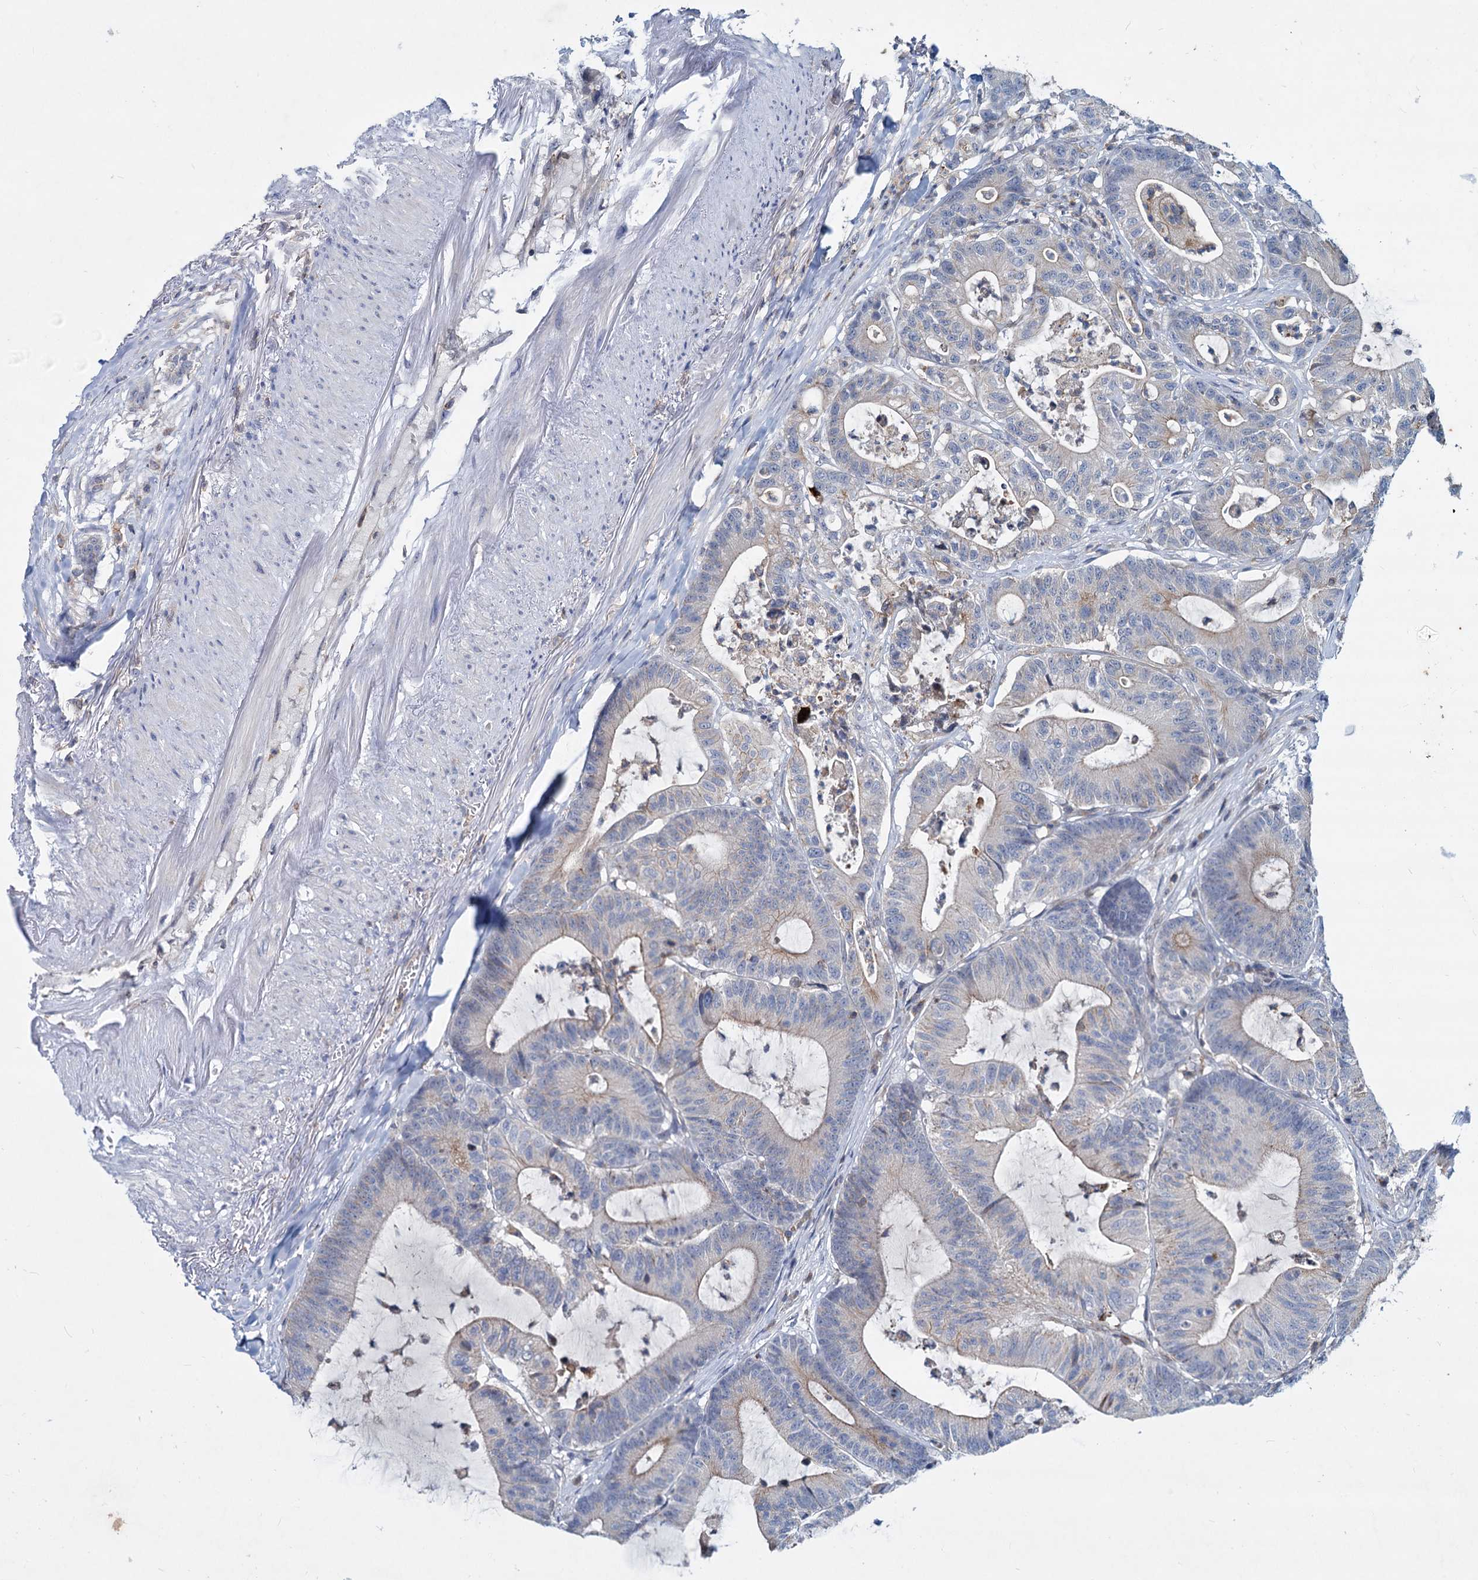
{"staining": {"intensity": "moderate", "quantity": "<25%", "location": "cytoplasmic/membranous"}, "tissue": "colorectal cancer", "cell_type": "Tumor cells", "image_type": "cancer", "snomed": [{"axis": "morphology", "description": "Adenocarcinoma, NOS"}, {"axis": "topography", "description": "Colon"}], "caption": "A brown stain highlights moderate cytoplasmic/membranous staining of a protein in colorectal adenocarcinoma tumor cells. Using DAB (brown) and hematoxylin (blue) stains, captured at high magnification using brightfield microscopy.", "gene": "LRCH4", "patient": {"sex": "female", "age": 84}}